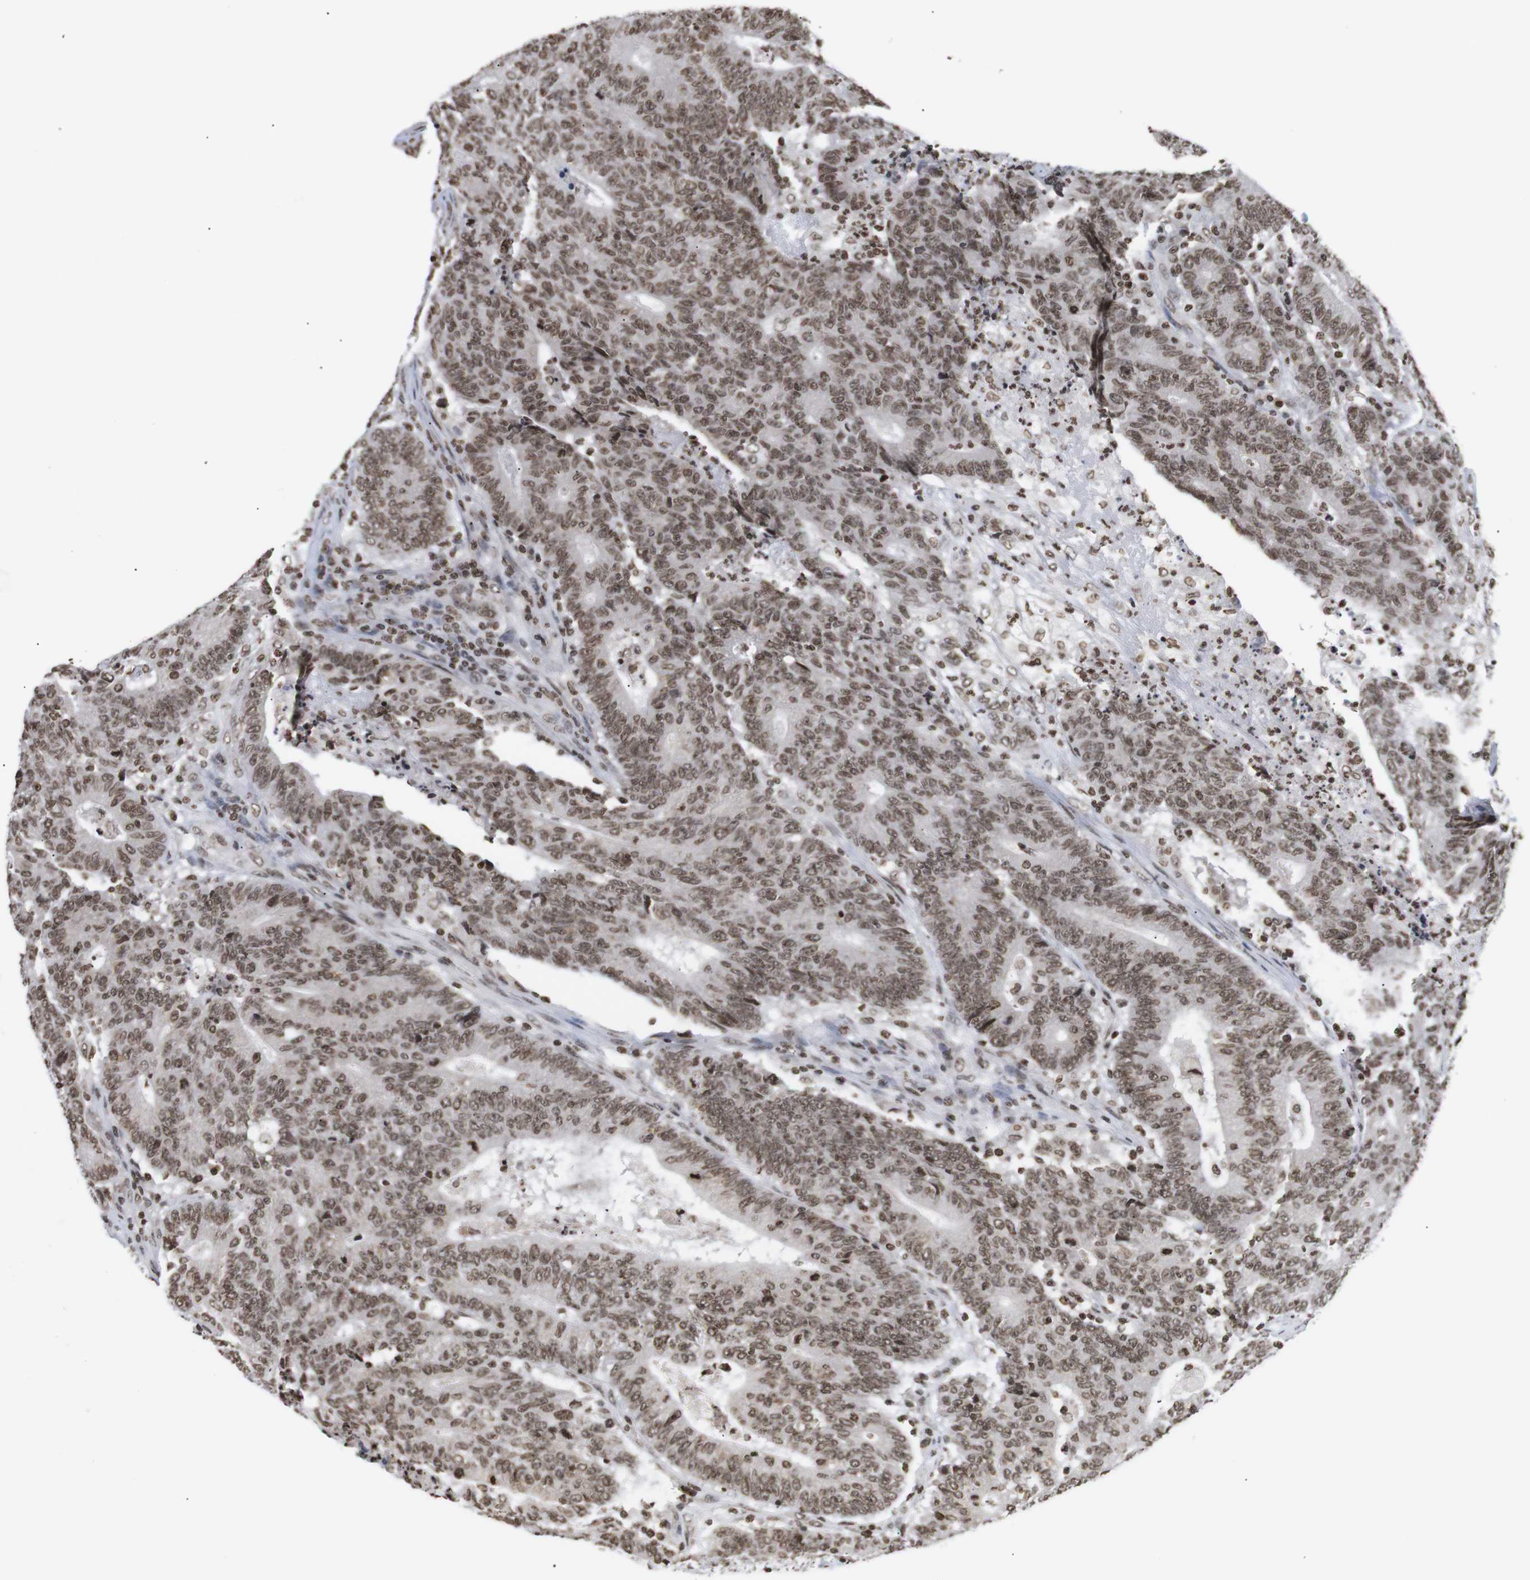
{"staining": {"intensity": "moderate", "quantity": ">75%", "location": "nuclear"}, "tissue": "colorectal cancer", "cell_type": "Tumor cells", "image_type": "cancer", "snomed": [{"axis": "morphology", "description": "Normal tissue, NOS"}, {"axis": "morphology", "description": "Adenocarcinoma, NOS"}, {"axis": "topography", "description": "Colon"}], "caption": "The immunohistochemical stain highlights moderate nuclear staining in tumor cells of adenocarcinoma (colorectal) tissue. The staining is performed using DAB brown chromogen to label protein expression. The nuclei are counter-stained blue using hematoxylin.", "gene": "ETV5", "patient": {"sex": "female", "age": 75}}